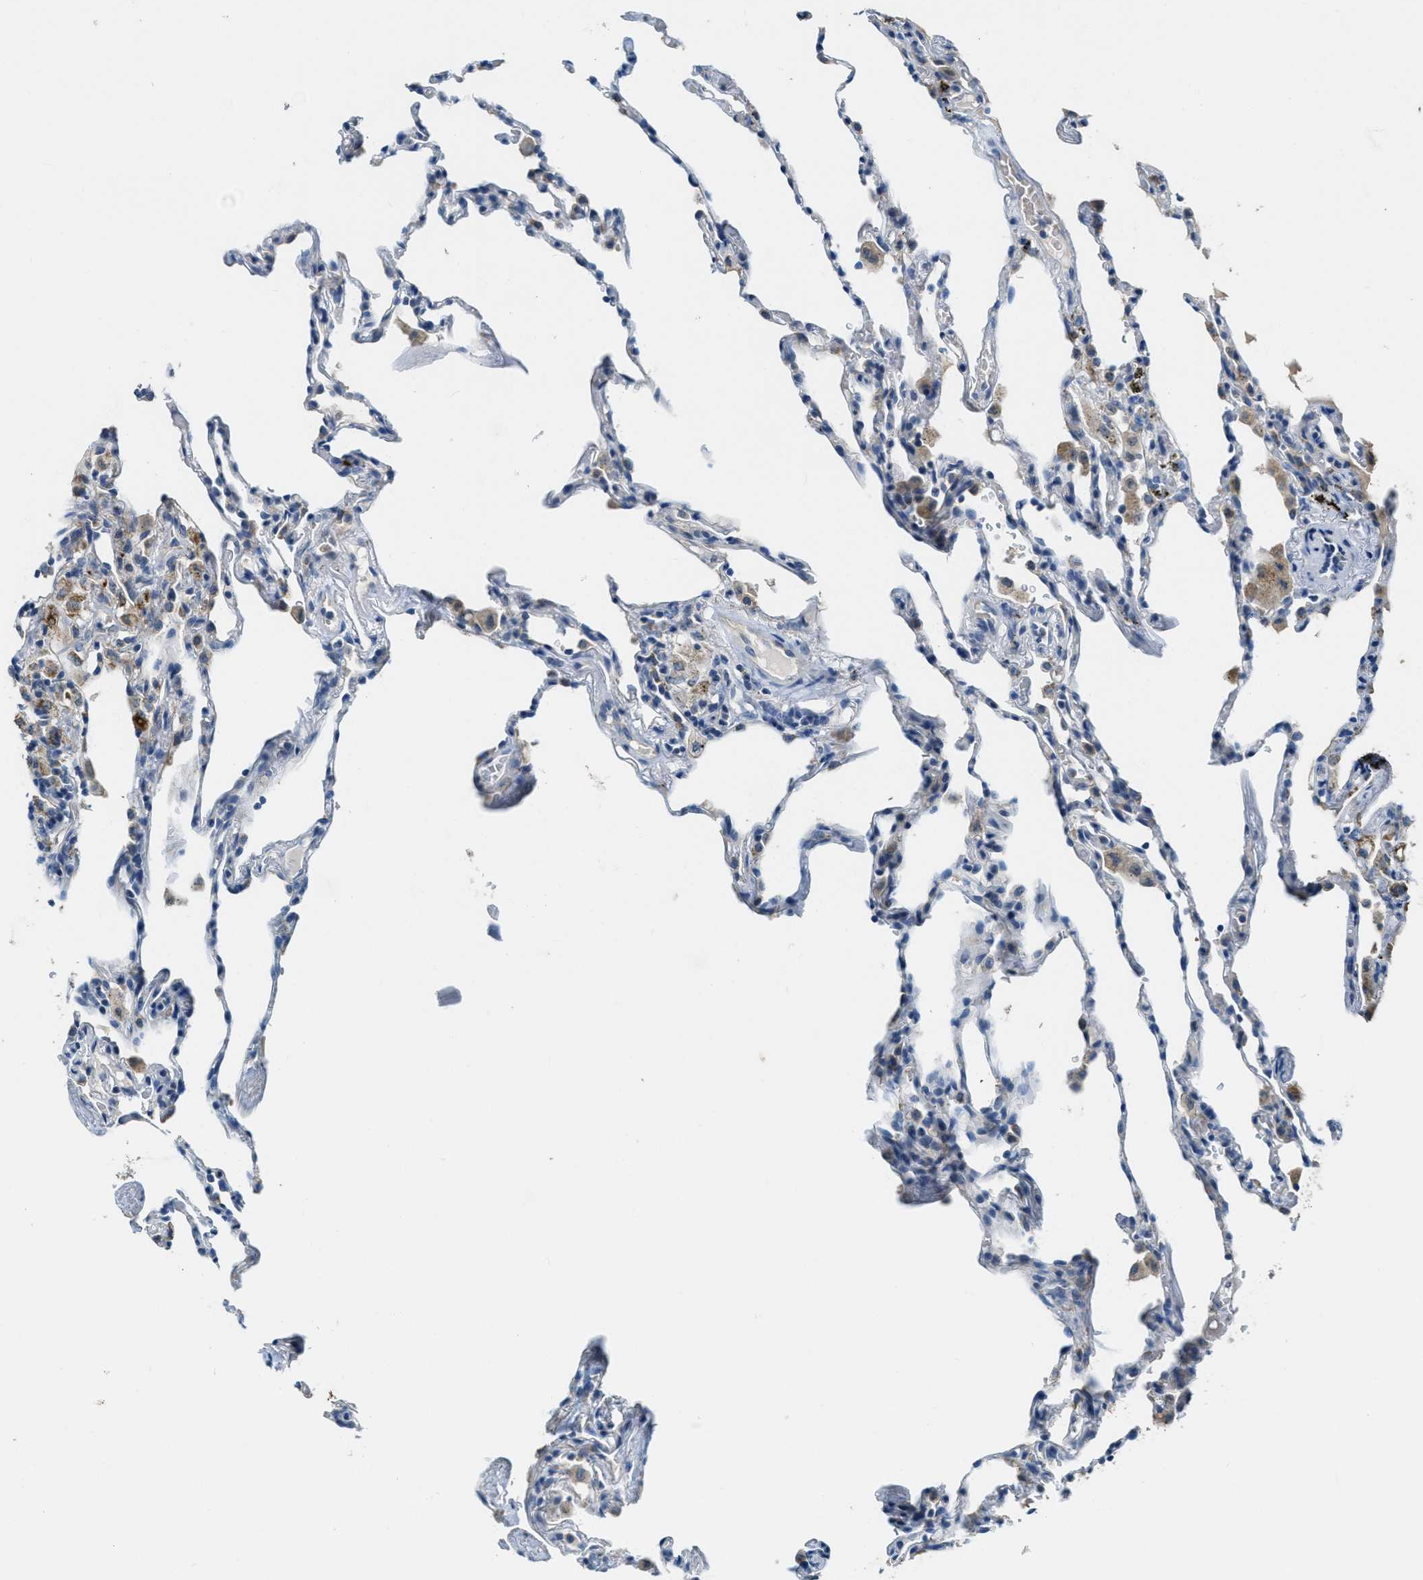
{"staining": {"intensity": "negative", "quantity": "none", "location": "none"}, "tissue": "lung", "cell_type": "Alveolar cells", "image_type": "normal", "snomed": [{"axis": "morphology", "description": "Normal tissue, NOS"}, {"axis": "topography", "description": "Lung"}], "caption": "High power microscopy image of an IHC micrograph of normal lung, revealing no significant expression in alveolar cells.", "gene": "CDON", "patient": {"sex": "male", "age": 59}}